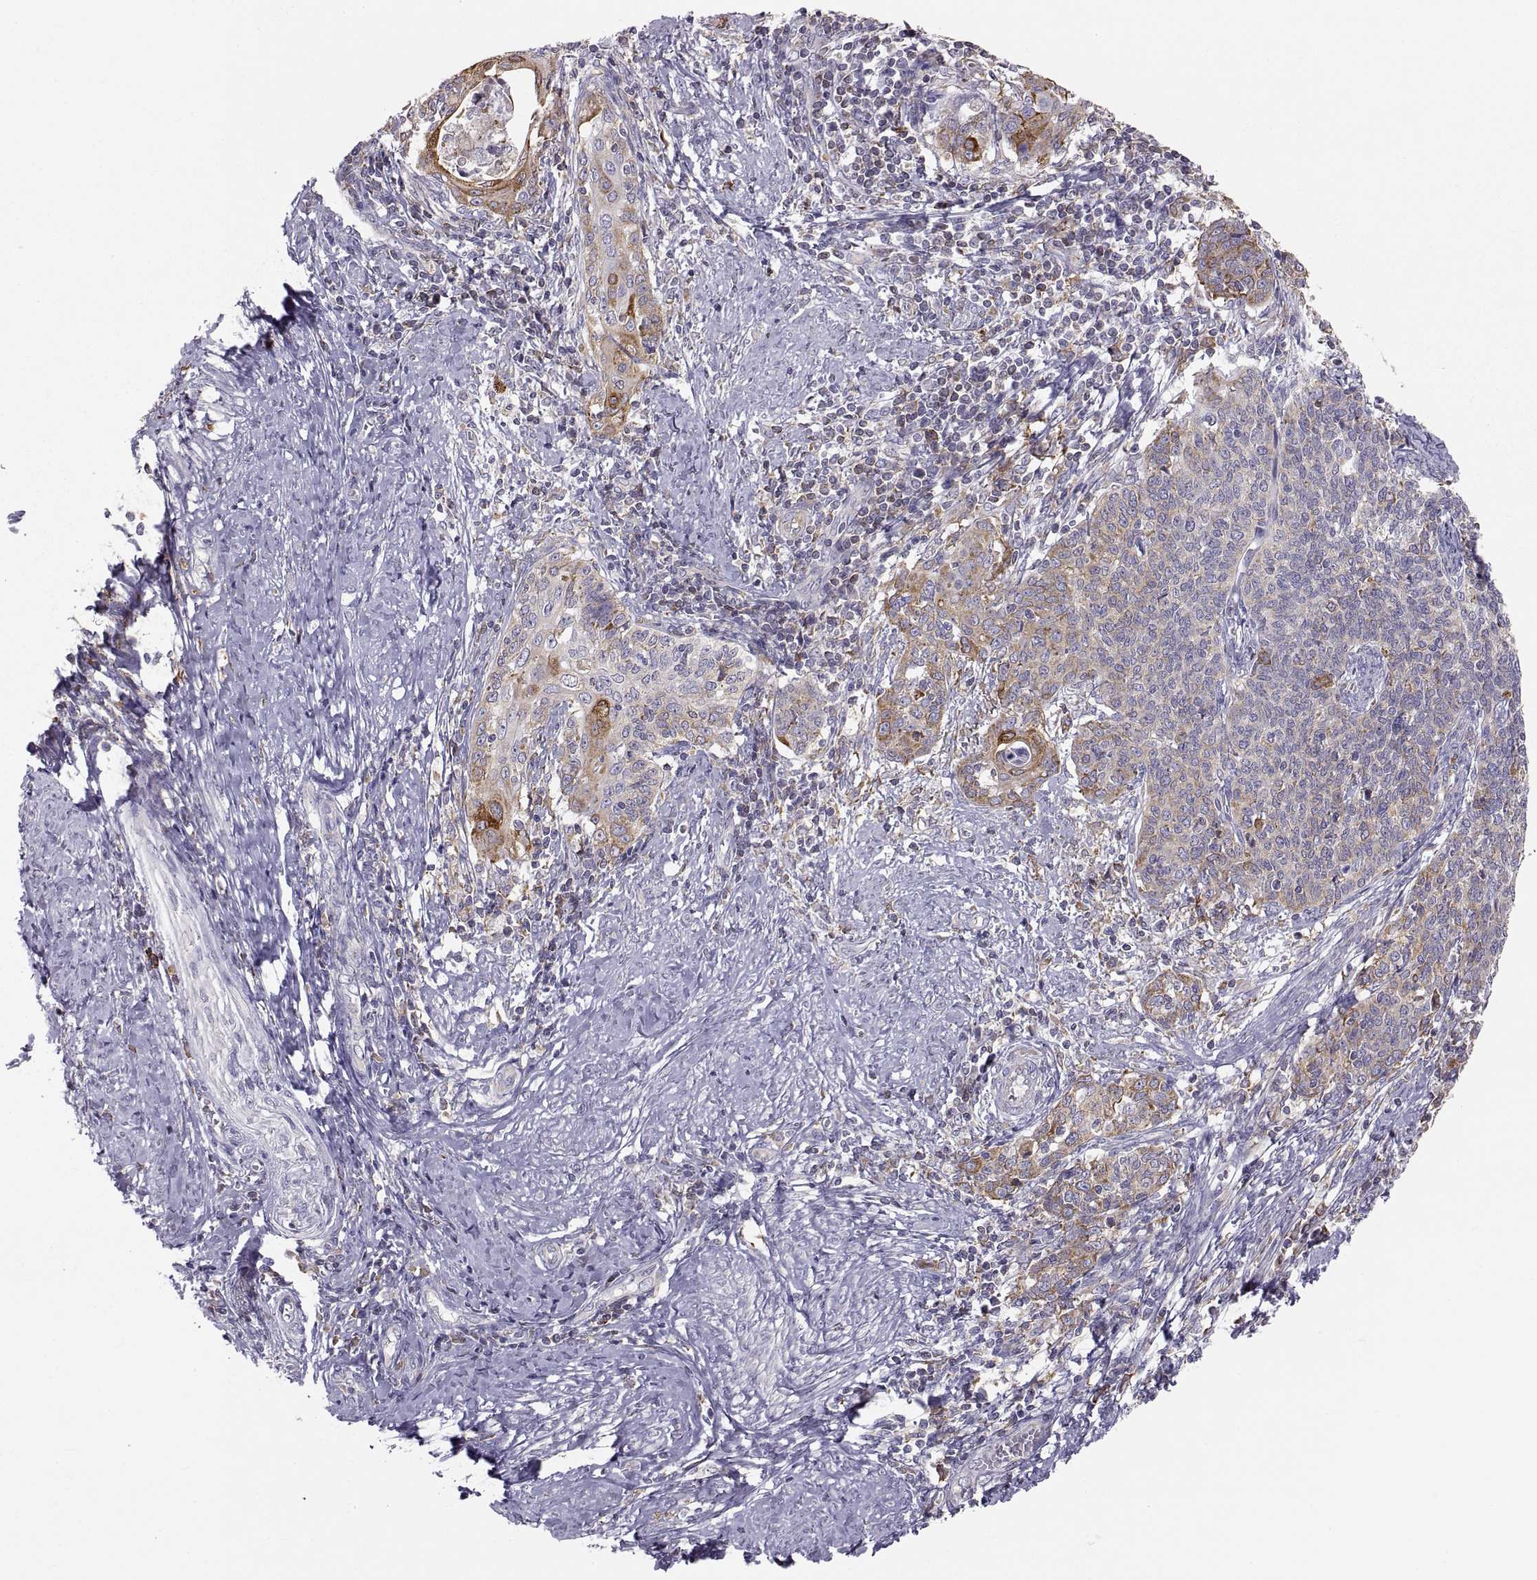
{"staining": {"intensity": "moderate", "quantity": "<25%", "location": "cytoplasmic/membranous"}, "tissue": "cervical cancer", "cell_type": "Tumor cells", "image_type": "cancer", "snomed": [{"axis": "morphology", "description": "Squamous cell carcinoma, NOS"}, {"axis": "topography", "description": "Cervix"}], "caption": "DAB immunohistochemical staining of cervical squamous cell carcinoma reveals moderate cytoplasmic/membranous protein expression in about <25% of tumor cells.", "gene": "ERO1A", "patient": {"sex": "female", "age": 39}}